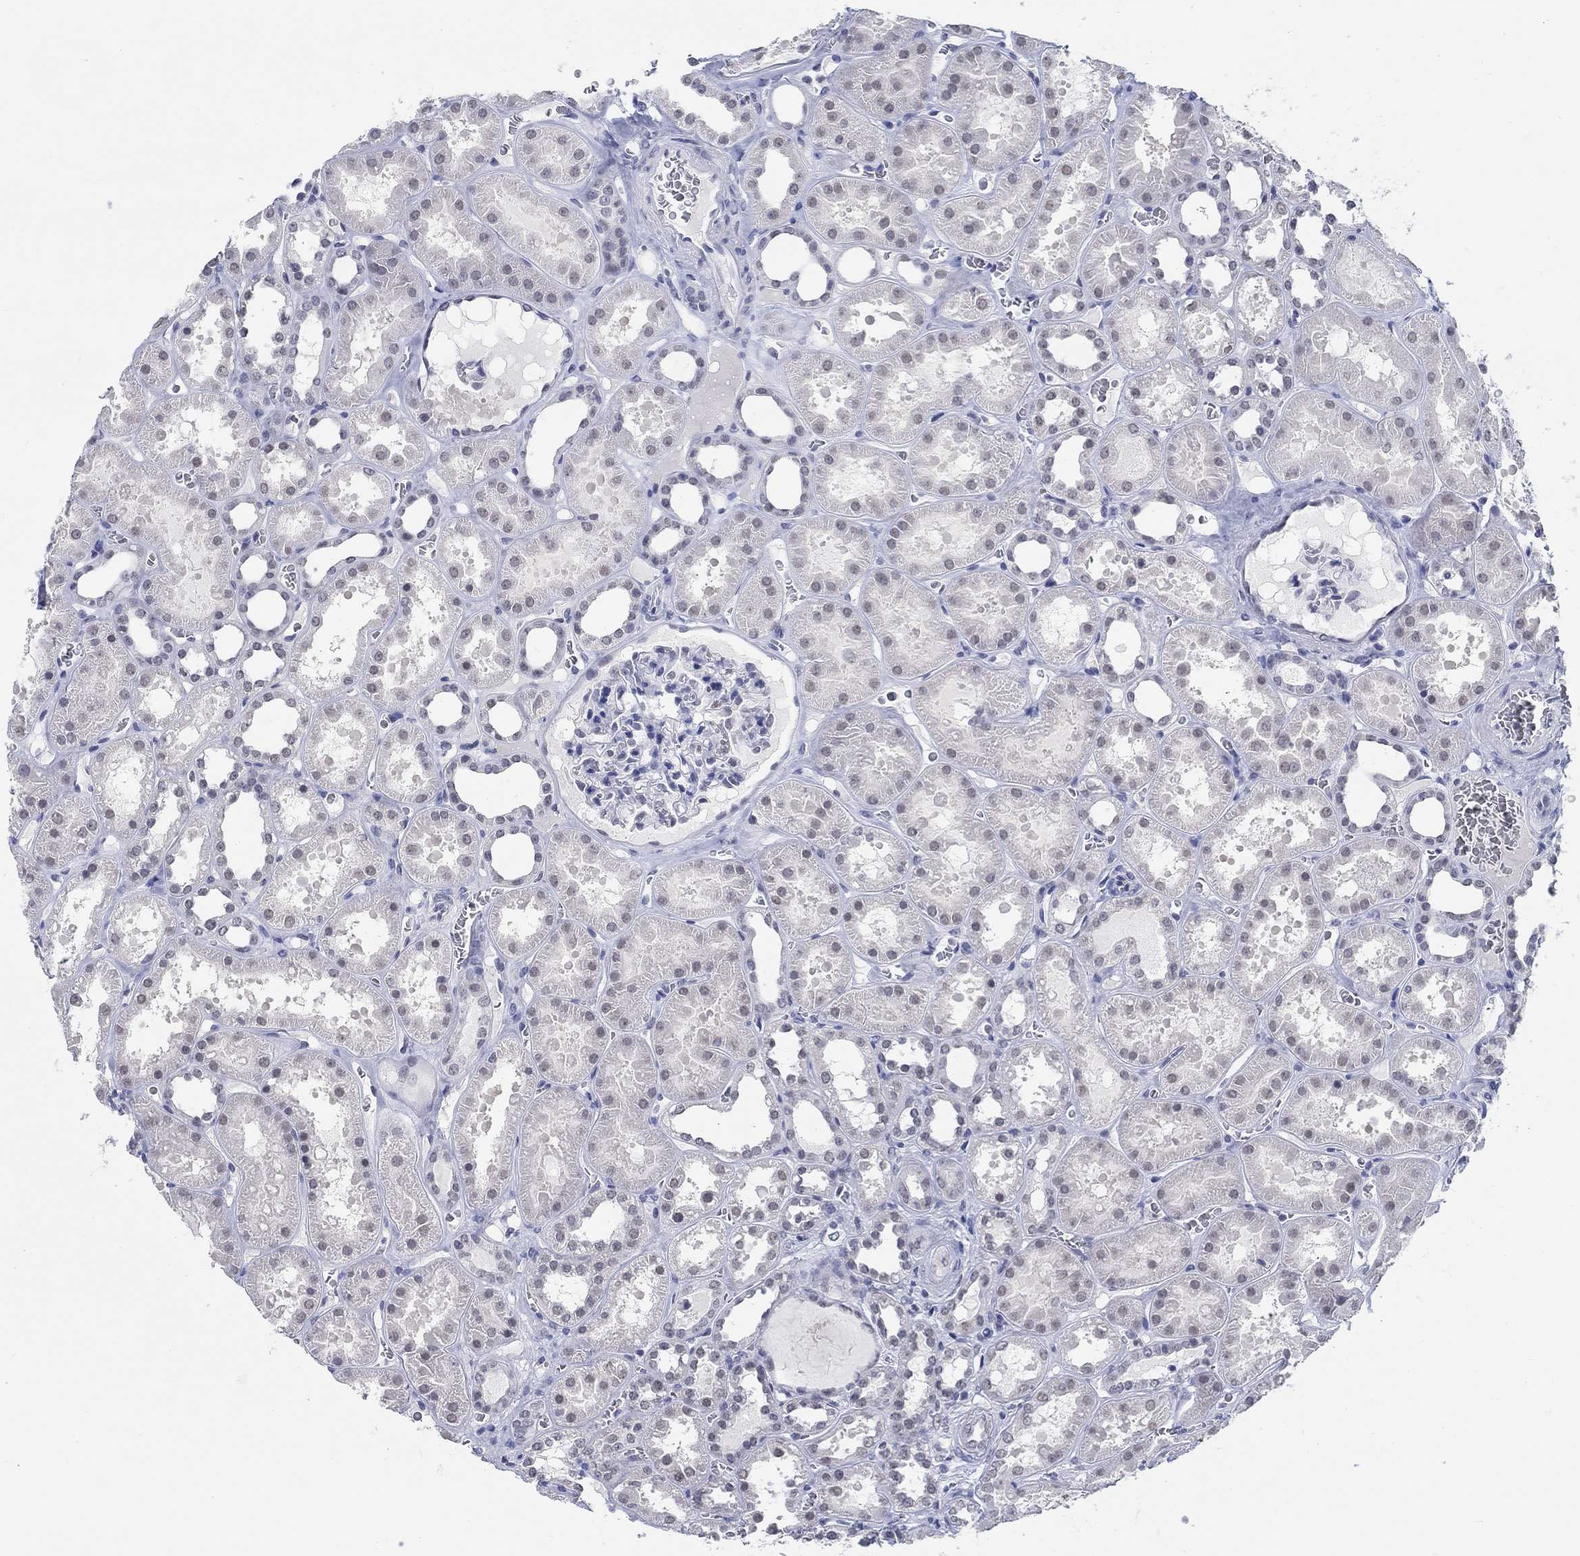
{"staining": {"intensity": "negative", "quantity": "none", "location": "none"}, "tissue": "kidney", "cell_type": "Cells in glomeruli", "image_type": "normal", "snomed": [{"axis": "morphology", "description": "Normal tissue, NOS"}, {"axis": "topography", "description": "Kidney"}], "caption": "Immunohistochemistry of normal human kidney shows no staining in cells in glomeruli. (DAB (3,3'-diaminobenzidine) IHC visualized using brightfield microscopy, high magnification).", "gene": "ANKS1B", "patient": {"sex": "female", "age": 41}}